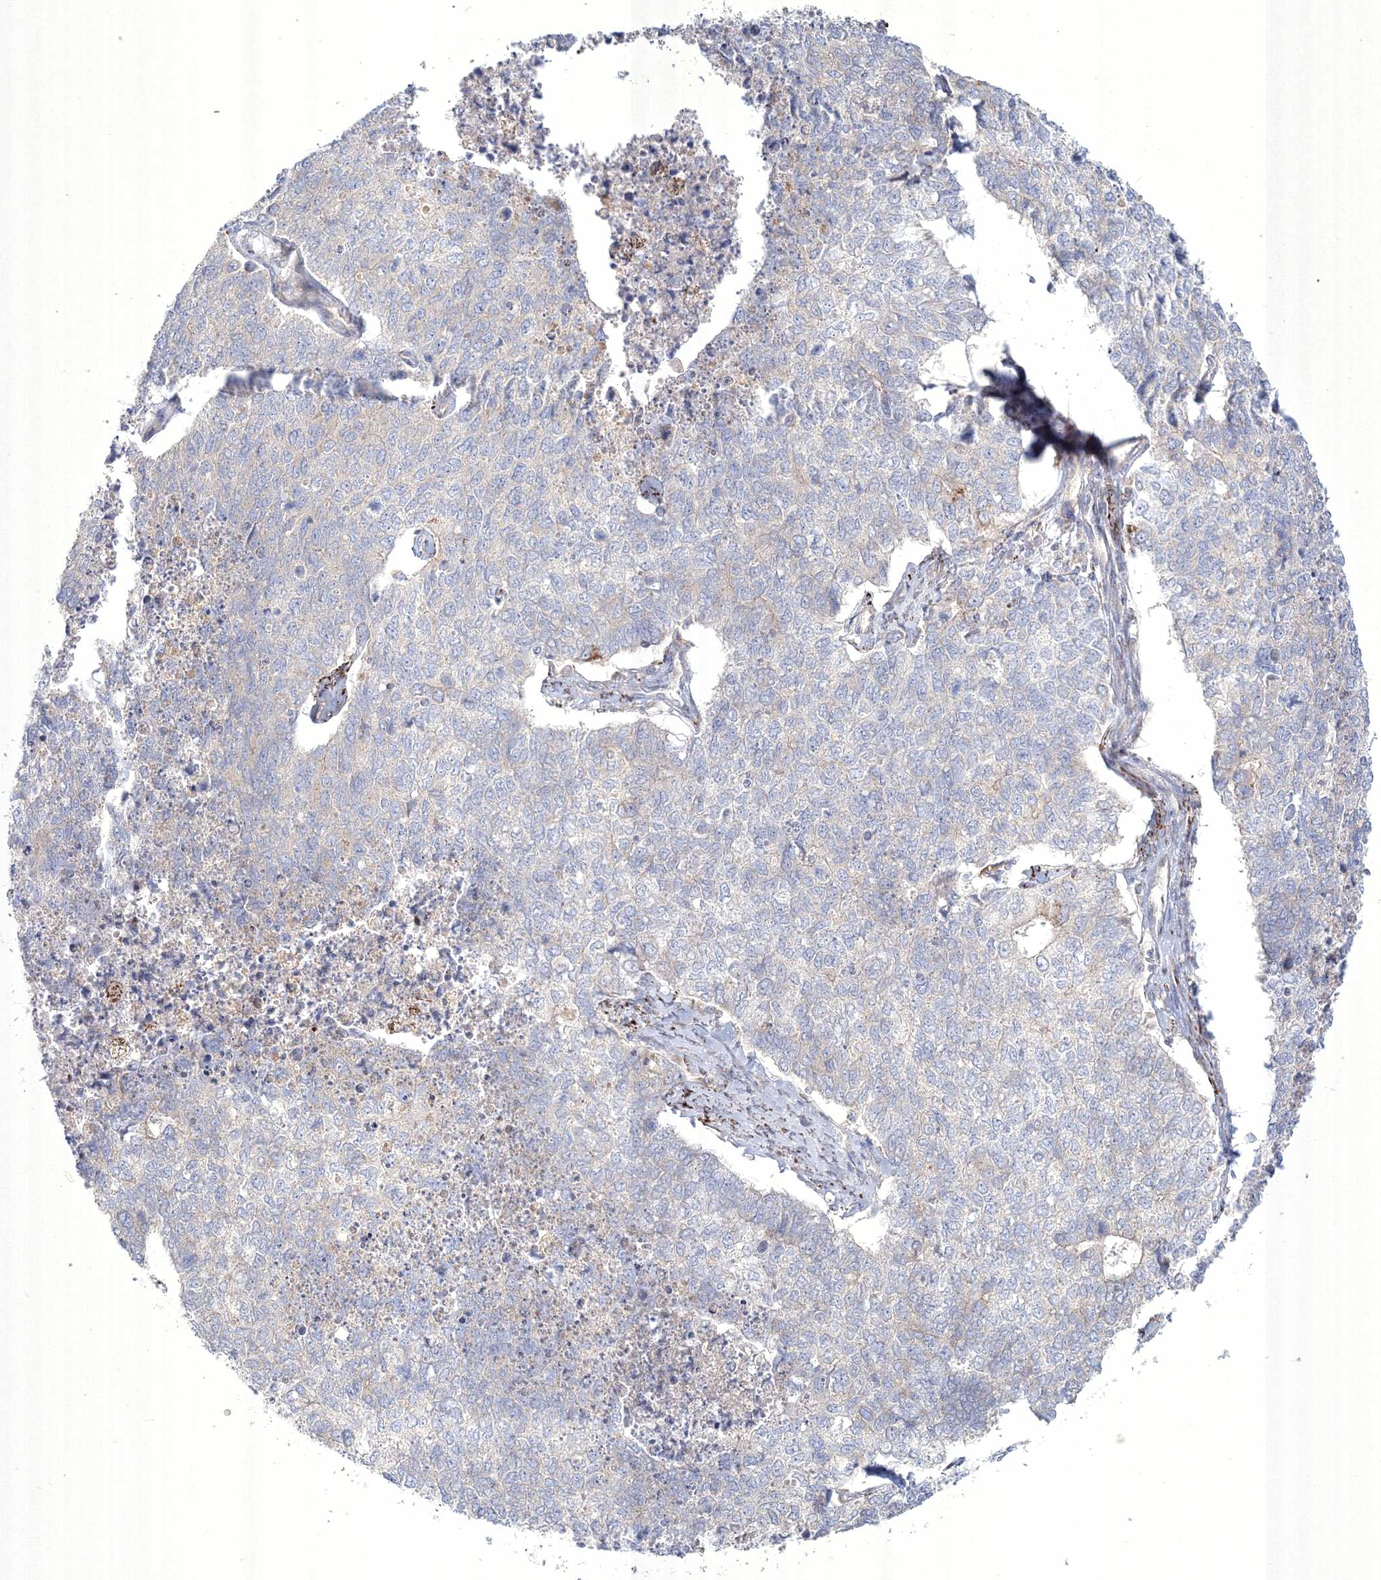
{"staining": {"intensity": "negative", "quantity": "none", "location": "none"}, "tissue": "cervical cancer", "cell_type": "Tumor cells", "image_type": "cancer", "snomed": [{"axis": "morphology", "description": "Squamous cell carcinoma, NOS"}, {"axis": "topography", "description": "Cervix"}], "caption": "A histopathology image of human cervical squamous cell carcinoma is negative for staining in tumor cells. (DAB (3,3'-diaminobenzidine) immunohistochemistry with hematoxylin counter stain).", "gene": "WDR49", "patient": {"sex": "female", "age": 63}}